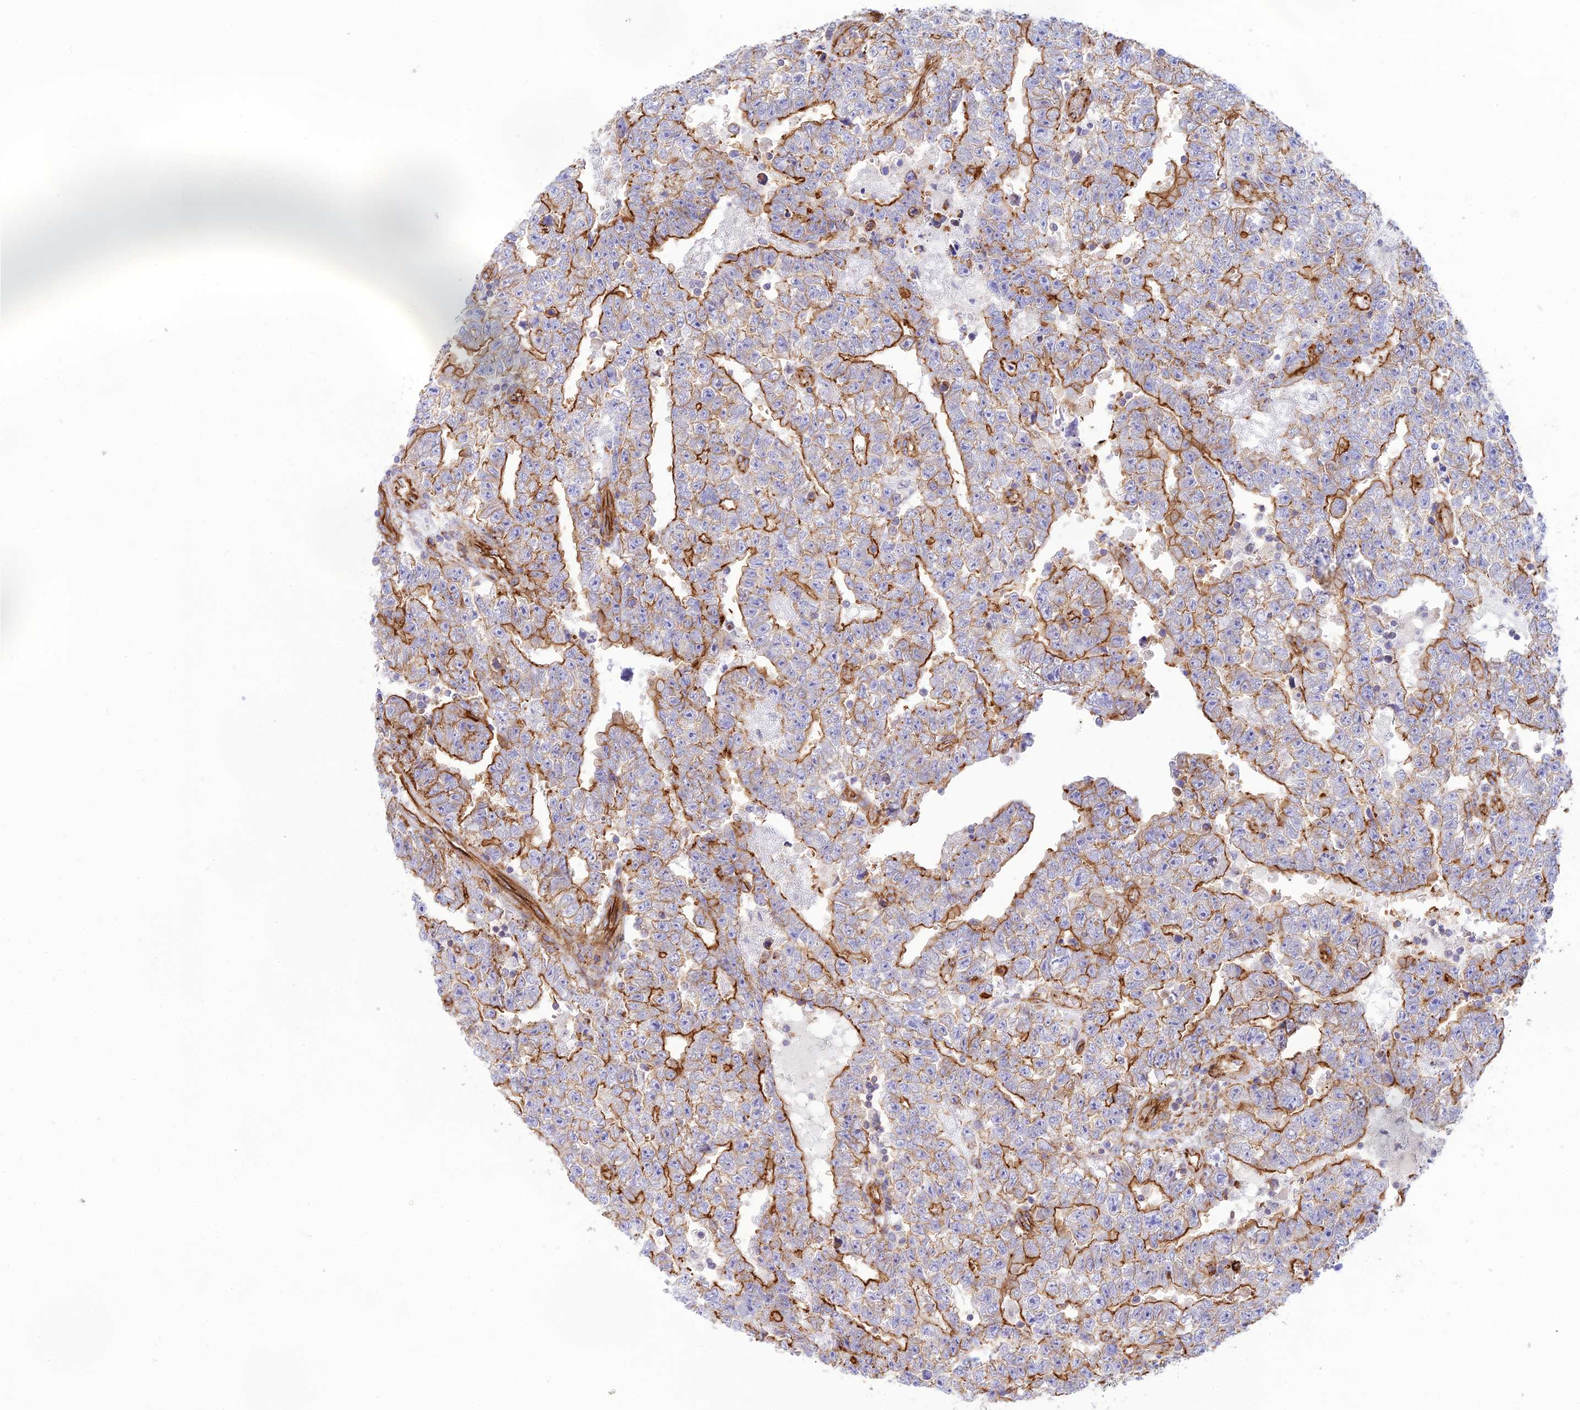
{"staining": {"intensity": "strong", "quantity": "25%-75%", "location": "cytoplasmic/membranous"}, "tissue": "testis cancer", "cell_type": "Tumor cells", "image_type": "cancer", "snomed": [{"axis": "morphology", "description": "Carcinoma, Embryonal, NOS"}, {"axis": "topography", "description": "Testis"}], "caption": "Brown immunohistochemical staining in human embryonal carcinoma (testis) demonstrates strong cytoplasmic/membranous staining in approximately 25%-75% of tumor cells. Nuclei are stained in blue.", "gene": "YPEL5", "patient": {"sex": "male", "age": 25}}